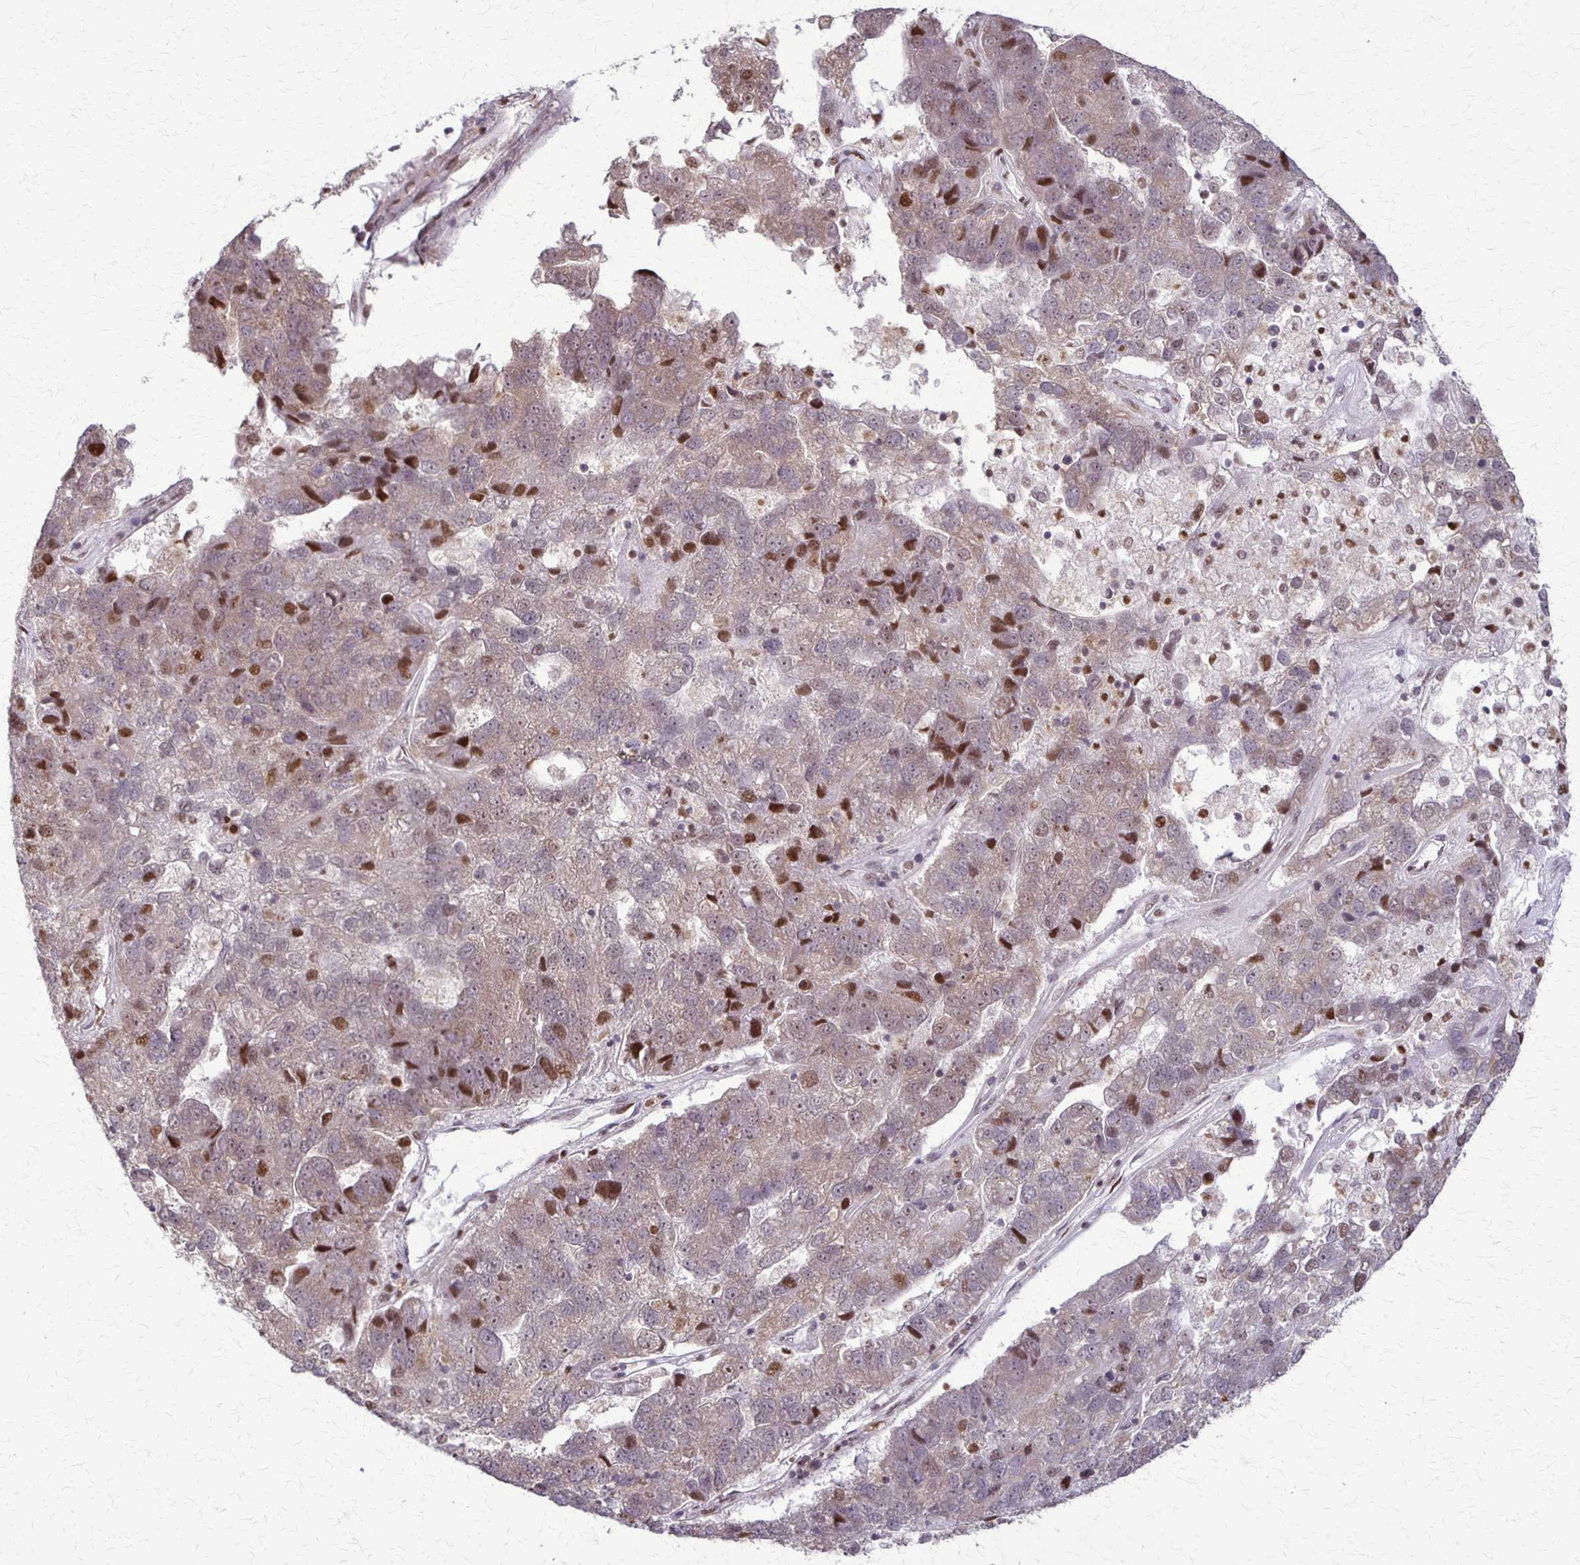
{"staining": {"intensity": "moderate", "quantity": "<25%", "location": "nuclear"}, "tissue": "pancreatic cancer", "cell_type": "Tumor cells", "image_type": "cancer", "snomed": [{"axis": "morphology", "description": "Adenocarcinoma, NOS"}, {"axis": "topography", "description": "Pancreas"}], "caption": "Moderate nuclear staining is seen in approximately <25% of tumor cells in pancreatic cancer (adenocarcinoma).", "gene": "XRCC6", "patient": {"sex": "female", "age": 61}}